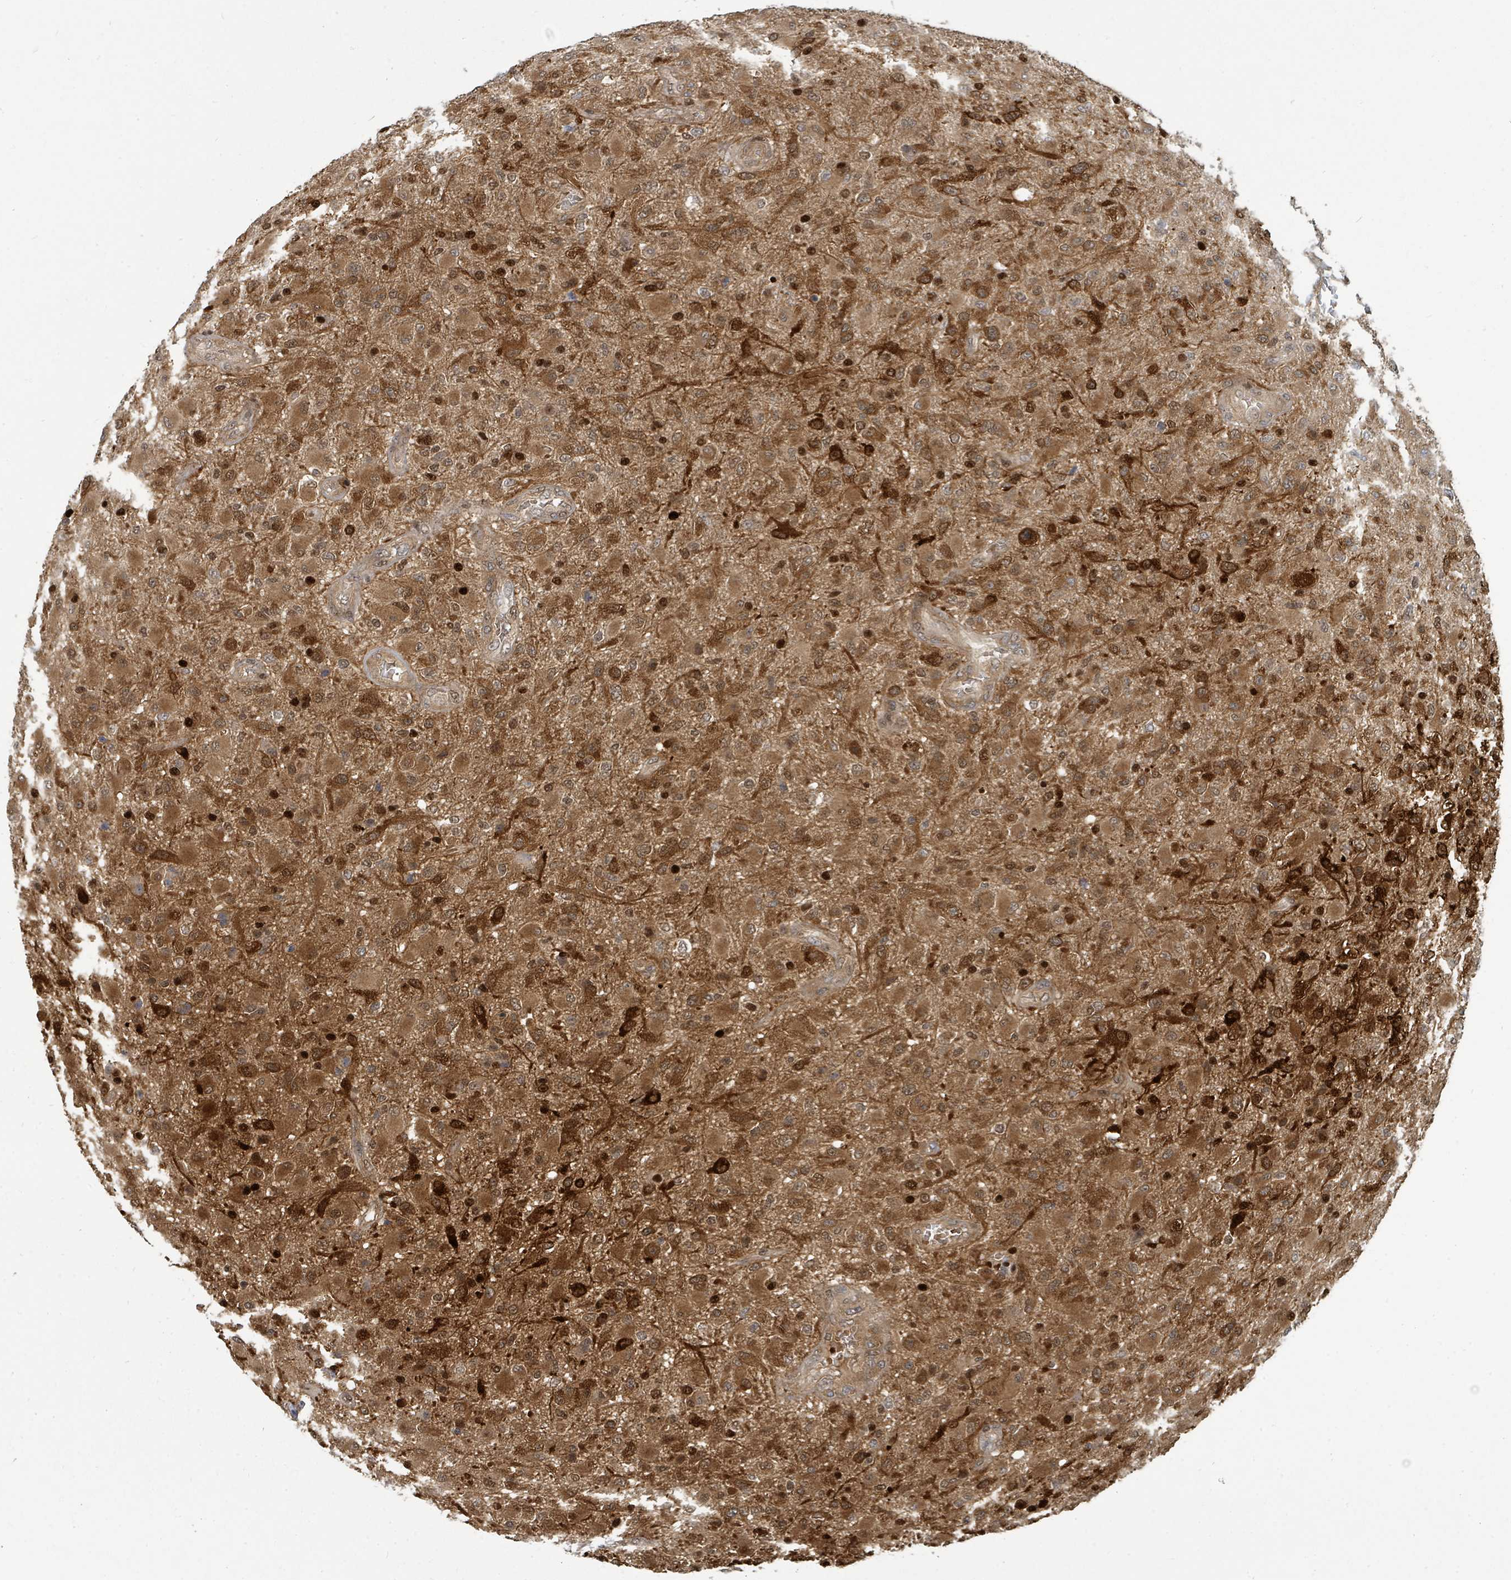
{"staining": {"intensity": "moderate", "quantity": ">75%", "location": "cytoplasmic/membranous,nuclear"}, "tissue": "glioma", "cell_type": "Tumor cells", "image_type": "cancer", "snomed": [{"axis": "morphology", "description": "Glioma, malignant, Low grade"}, {"axis": "topography", "description": "Brain"}], "caption": "Moderate cytoplasmic/membranous and nuclear staining is identified in approximately >75% of tumor cells in glioma. The protein of interest is stained brown, and the nuclei are stained in blue (DAB IHC with brightfield microscopy, high magnification).", "gene": "TRDMT1", "patient": {"sex": "male", "age": 65}}